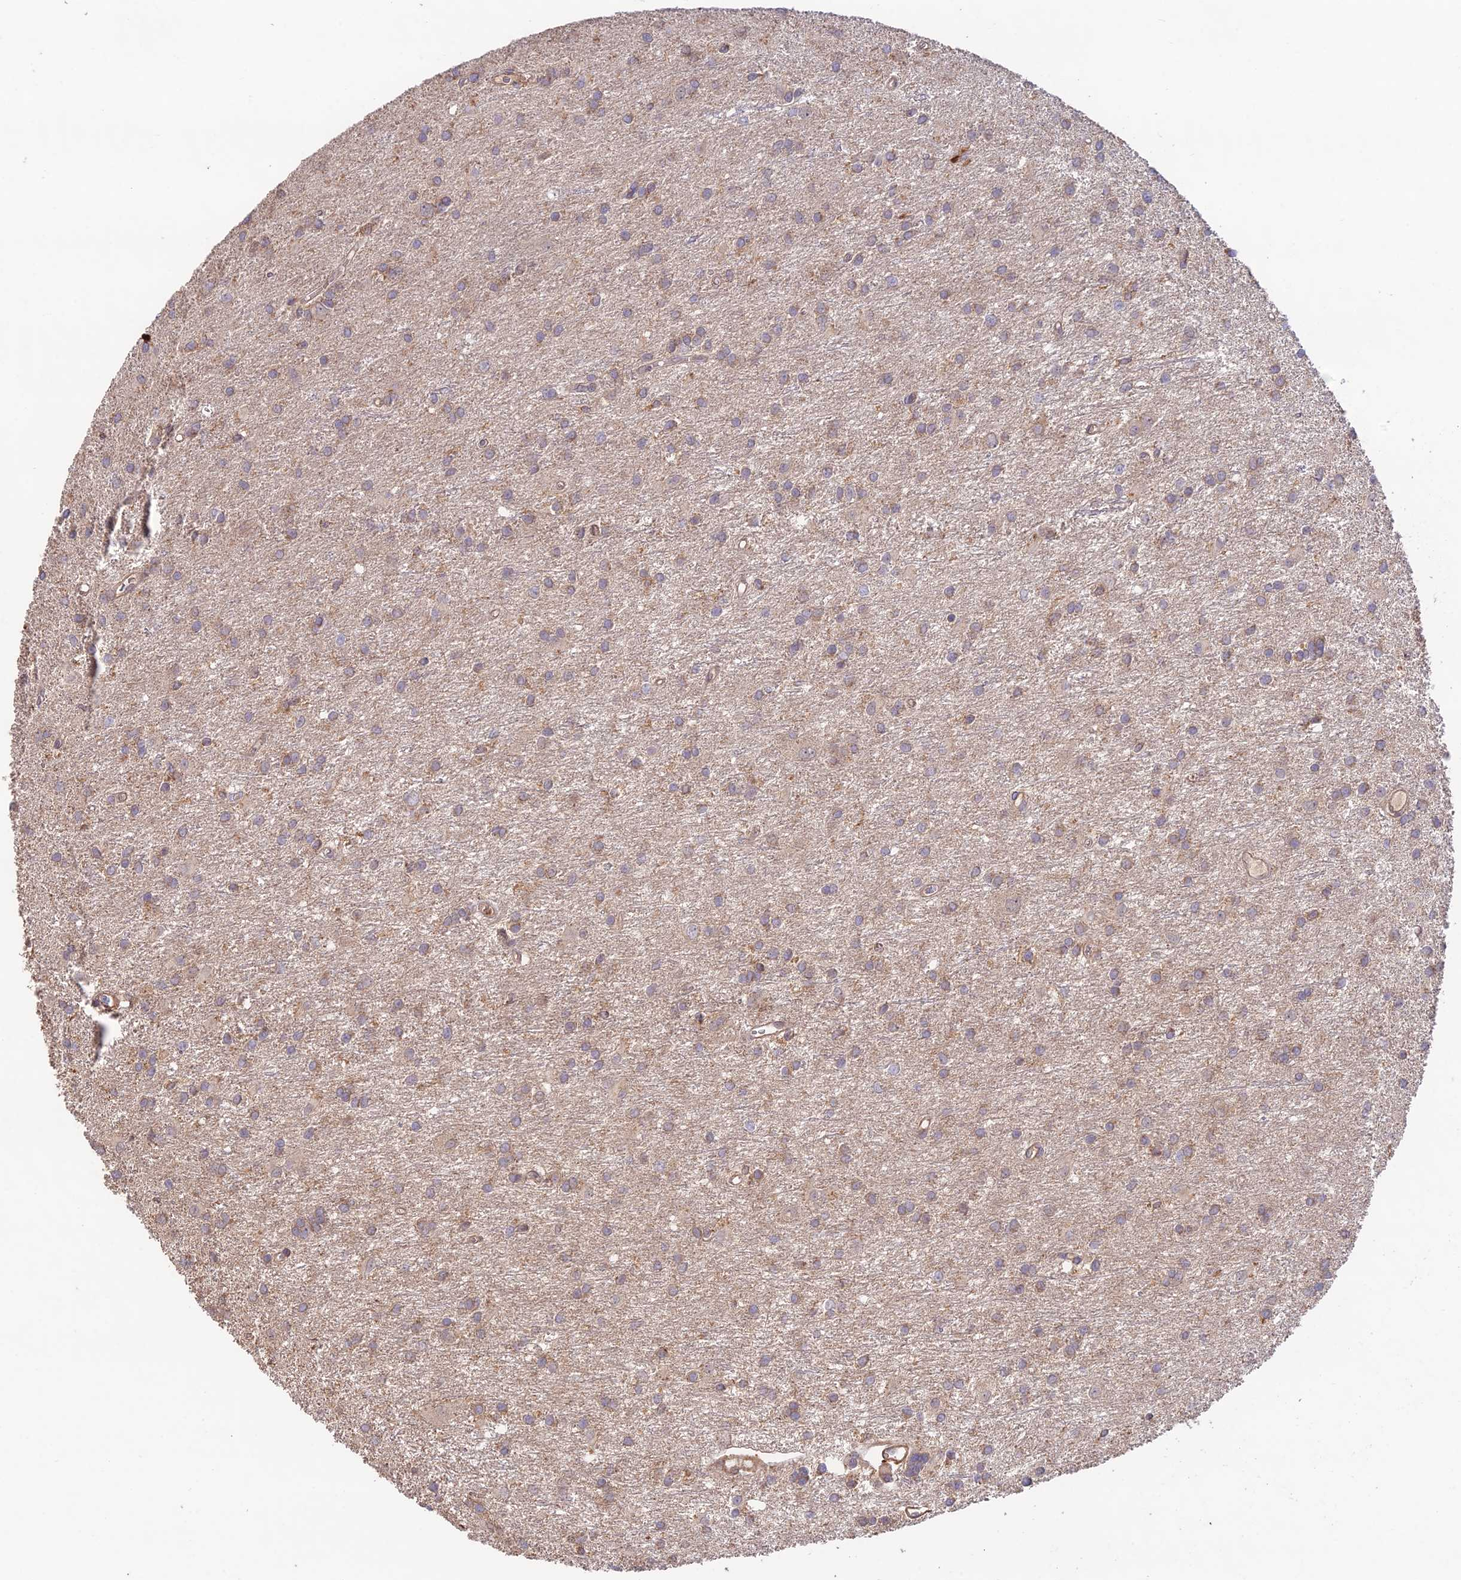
{"staining": {"intensity": "weak", "quantity": "25%-75%", "location": "cytoplasmic/membranous"}, "tissue": "glioma", "cell_type": "Tumor cells", "image_type": "cancer", "snomed": [{"axis": "morphology", "description": "Glioma, malignant, High grade"}, {"axis": "topography", "description": "Brain"}], "caption": "Protein analysis of glioma tissue exhibits weak cytoplasmic/membranous expression in about 25%-75% of tumor cells. Ihc stains the protein of interest in brown and the nuclei are stained blue.", "gene": "CLCF1", "patient": {"sex": "female", "age": 50}}